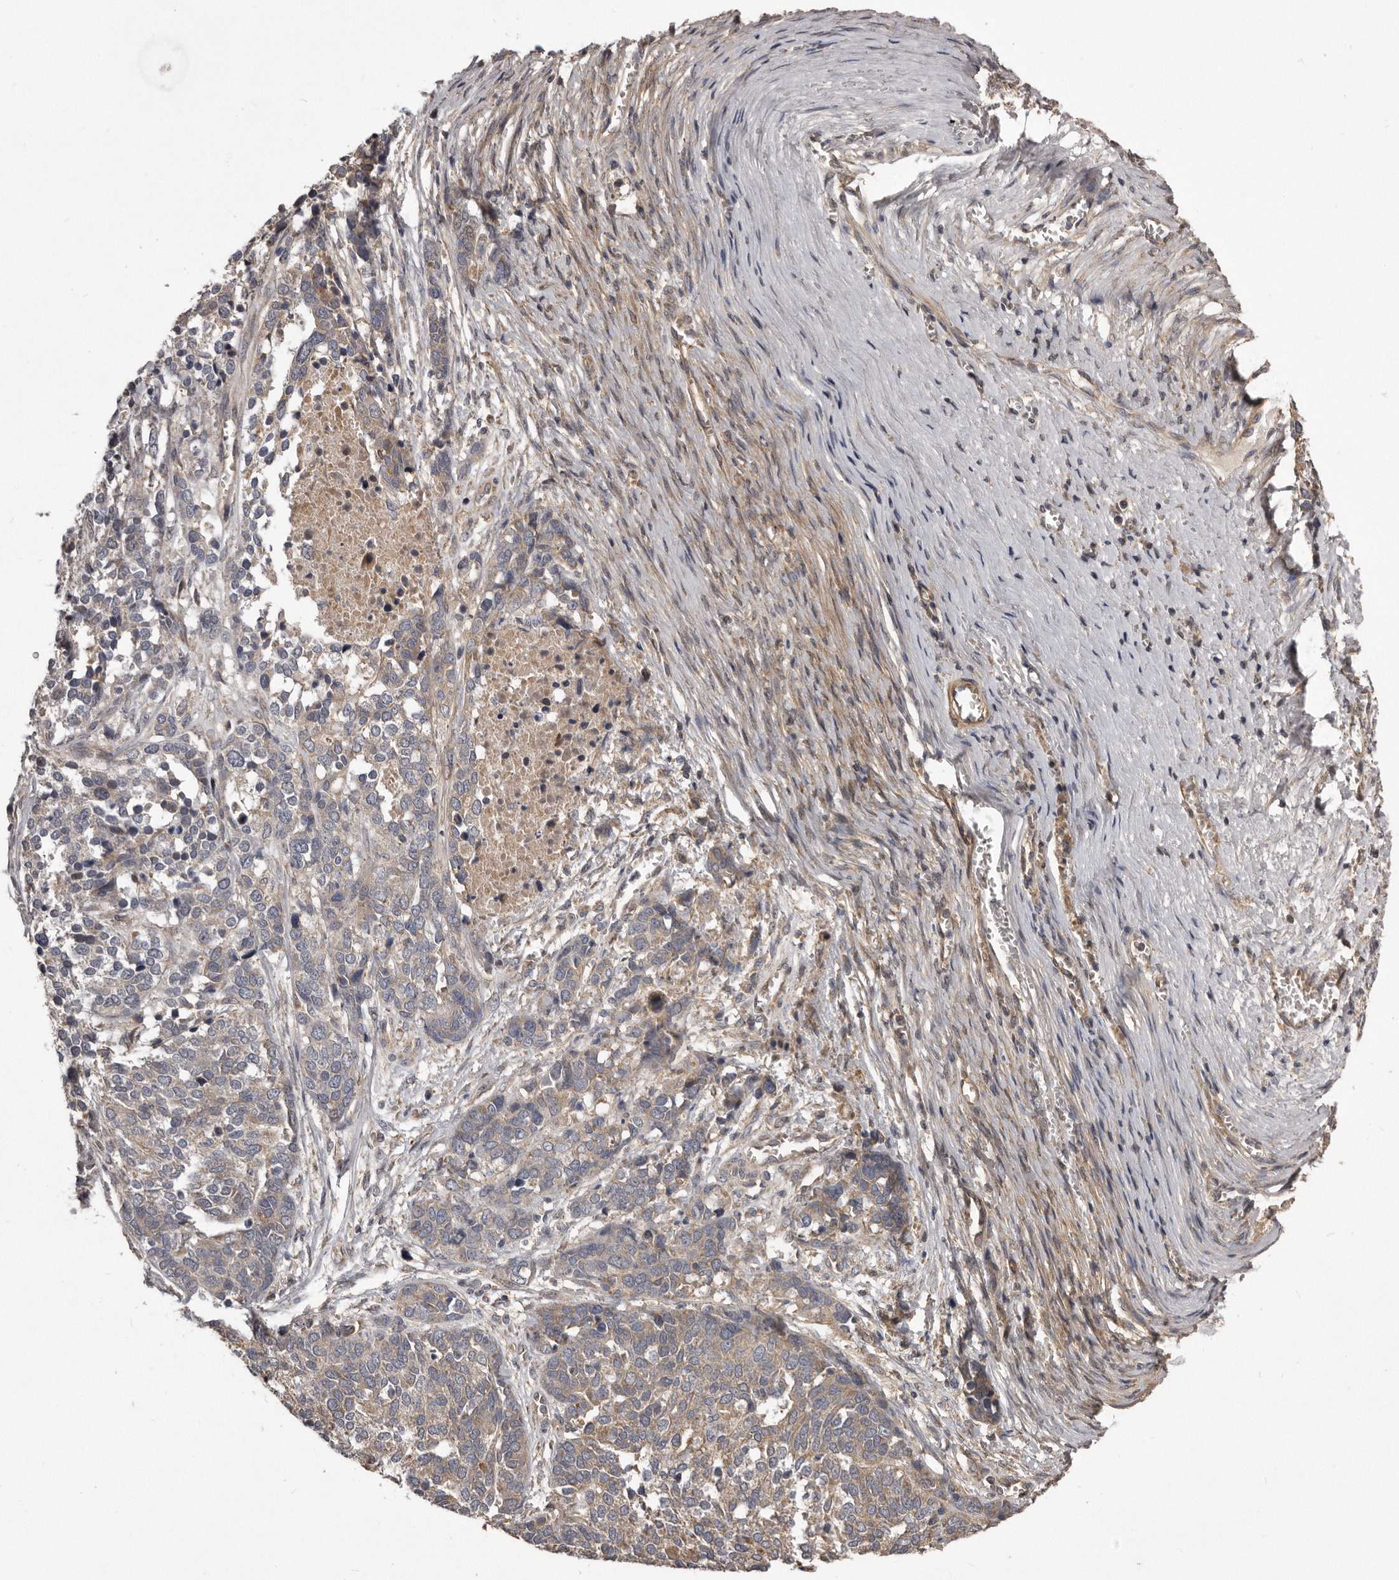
{"staining": {"intensity": "weak", "quantity": "25%-75%", "location": "cytoplasmic/membranous"}, "tissue": "ovarian cancer", "cell_type": "Tumor cells", "image_type": "cancer", "snomed": [{"axis": "morphology", "description": "Cystadenocarcinoma, serous, NOS"}, {"axis": "topography", "description": "Ovary"}], "caption": "Serous cystadenocarcinoma (ovarian) stained for a protein exhibits weak cytoplasmic/membranous positivity in tumor cells. The staining was performed using DAB, with brown indicating positive protein expression. Nuclei are stained blue with hematoxylin.", "gene": "ARMCX1", "patient": {"sex": "female", "age": 44}}